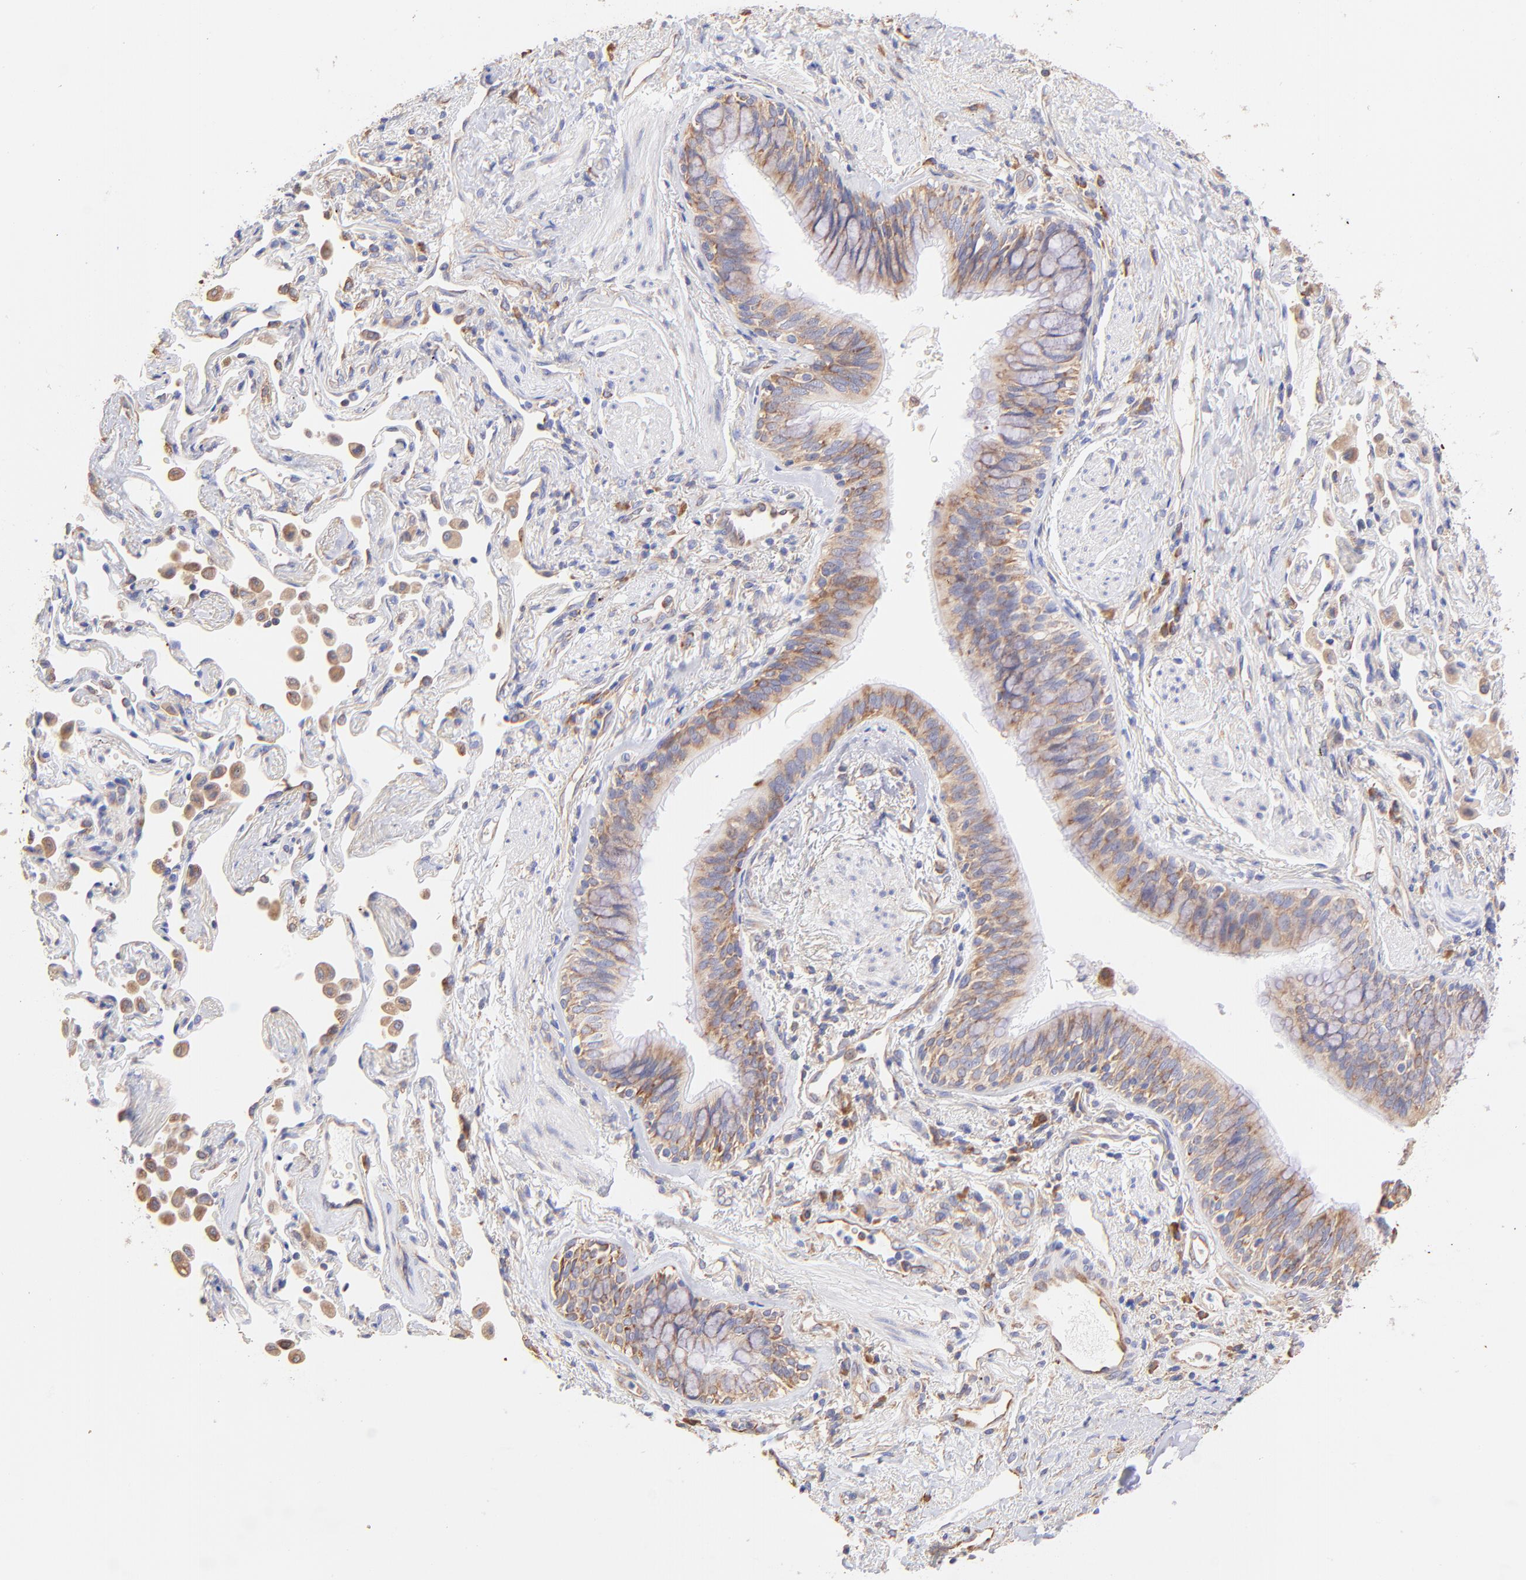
{"staining": {"intensity": "moderate", "quantity": ">75%", "location": "cytoplasmic/membranous"}, "tissue": "lung cancer", "cell_type": "Tumor cells", "image_type": "cancer", "snomed": [{"axis": "morphology", "description": "Squamous cell carcinoma, NOS"}, {"axis": "topography", "description": "Lung"}], "caption": "A high-resolution micrograph shows immunohistochemistry staining of lung squamous cell carcinoma, which displays moderate cytoplasmic/membranous staining in approximately >75% of tumor cells.", "gene": "RPL30", "patient": {"sex": "female", "age": 67}}